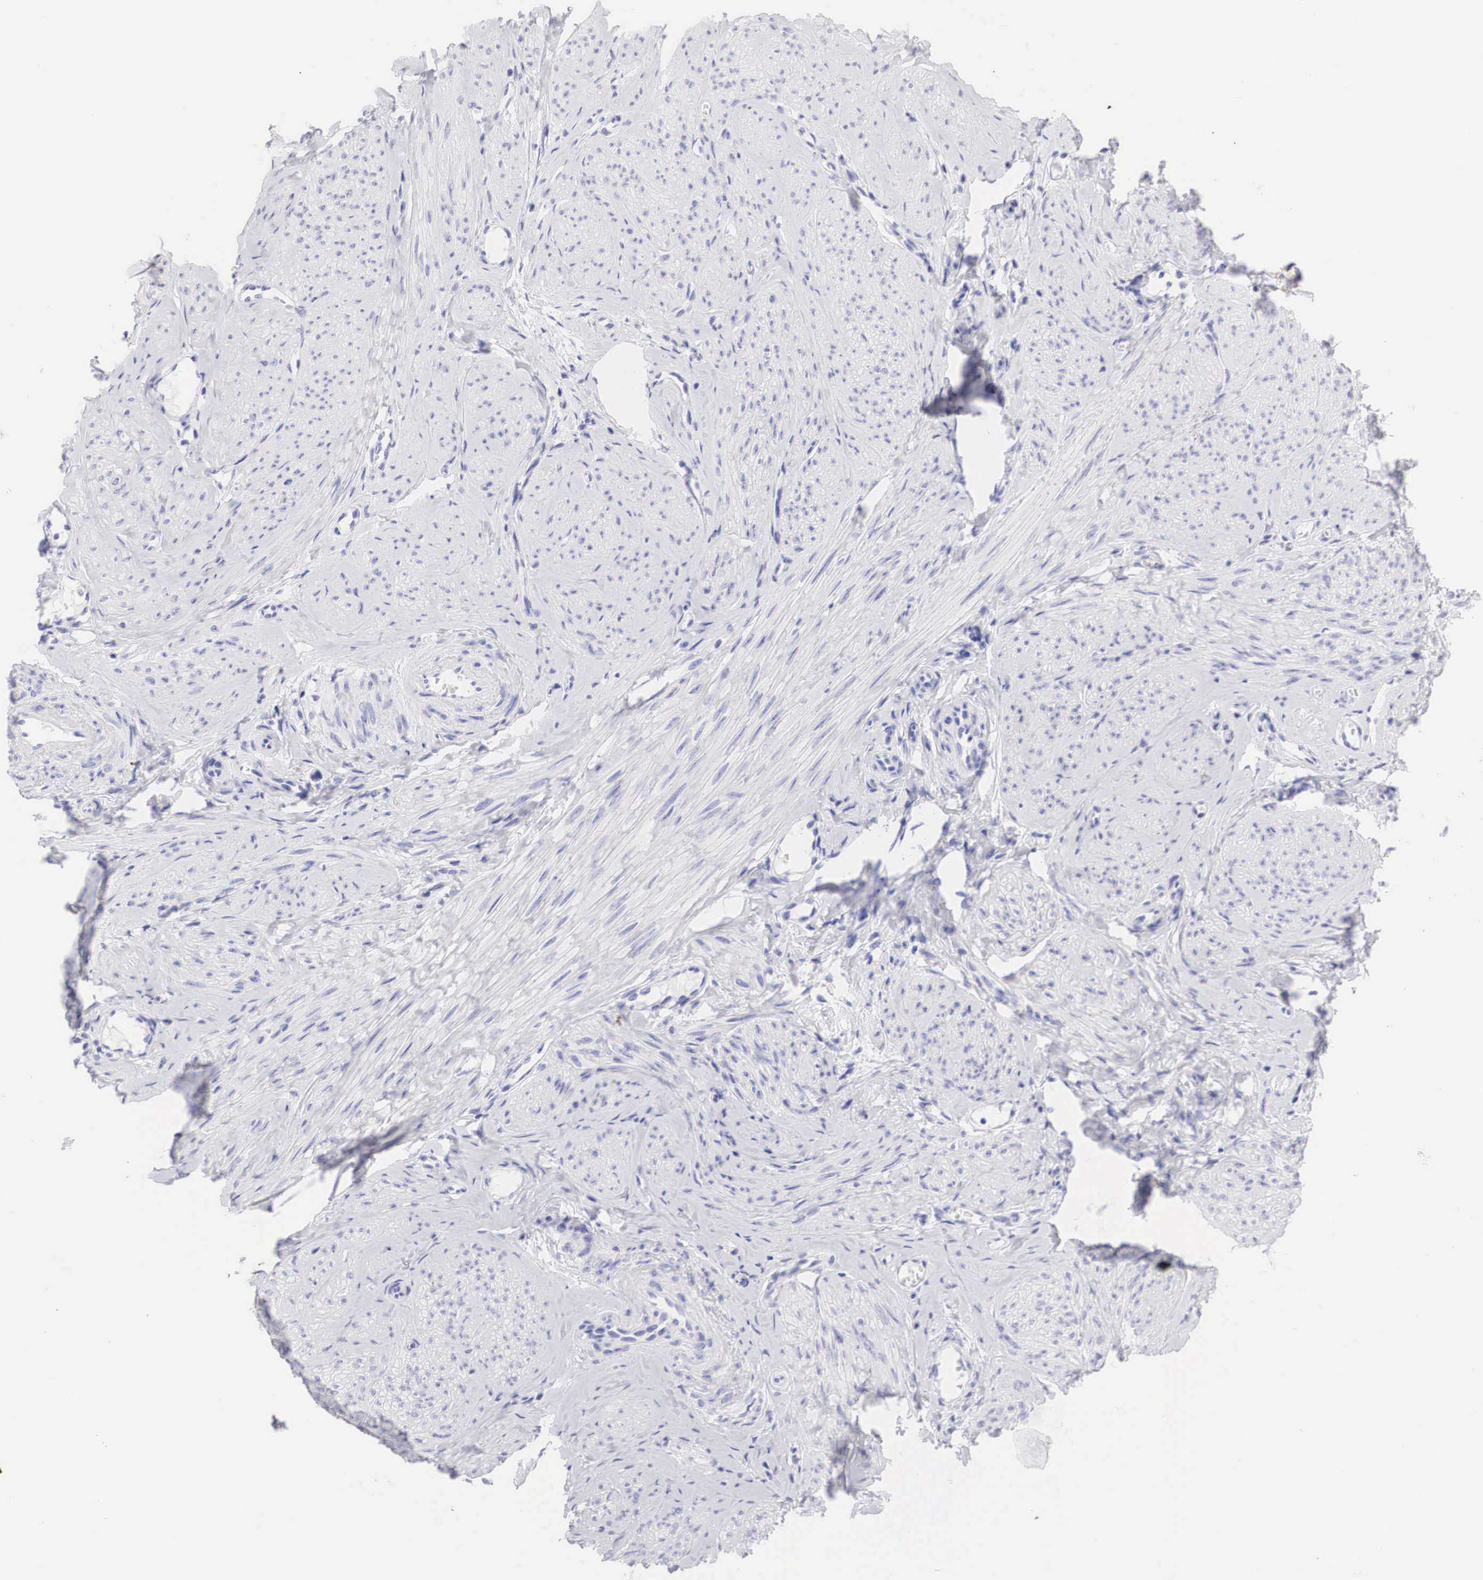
{"staining": {"intensity": "negative", "quantity": "none", "location": "none"}, "tissue": "smooth muscle", "cell_type": "Smooth muscle cells", "image_type": "normal", "snomed": [{"axis": "morphology", "description": "Normal tissue, NOS"}, {"axis": "topography", "description": "Uterus"}], "caption": "Smooth muscle stained for a protein using IHC displays no expression smooth muscle cells.", "gene": "TYR", "patient": {"sex": "female", "age": 45}}